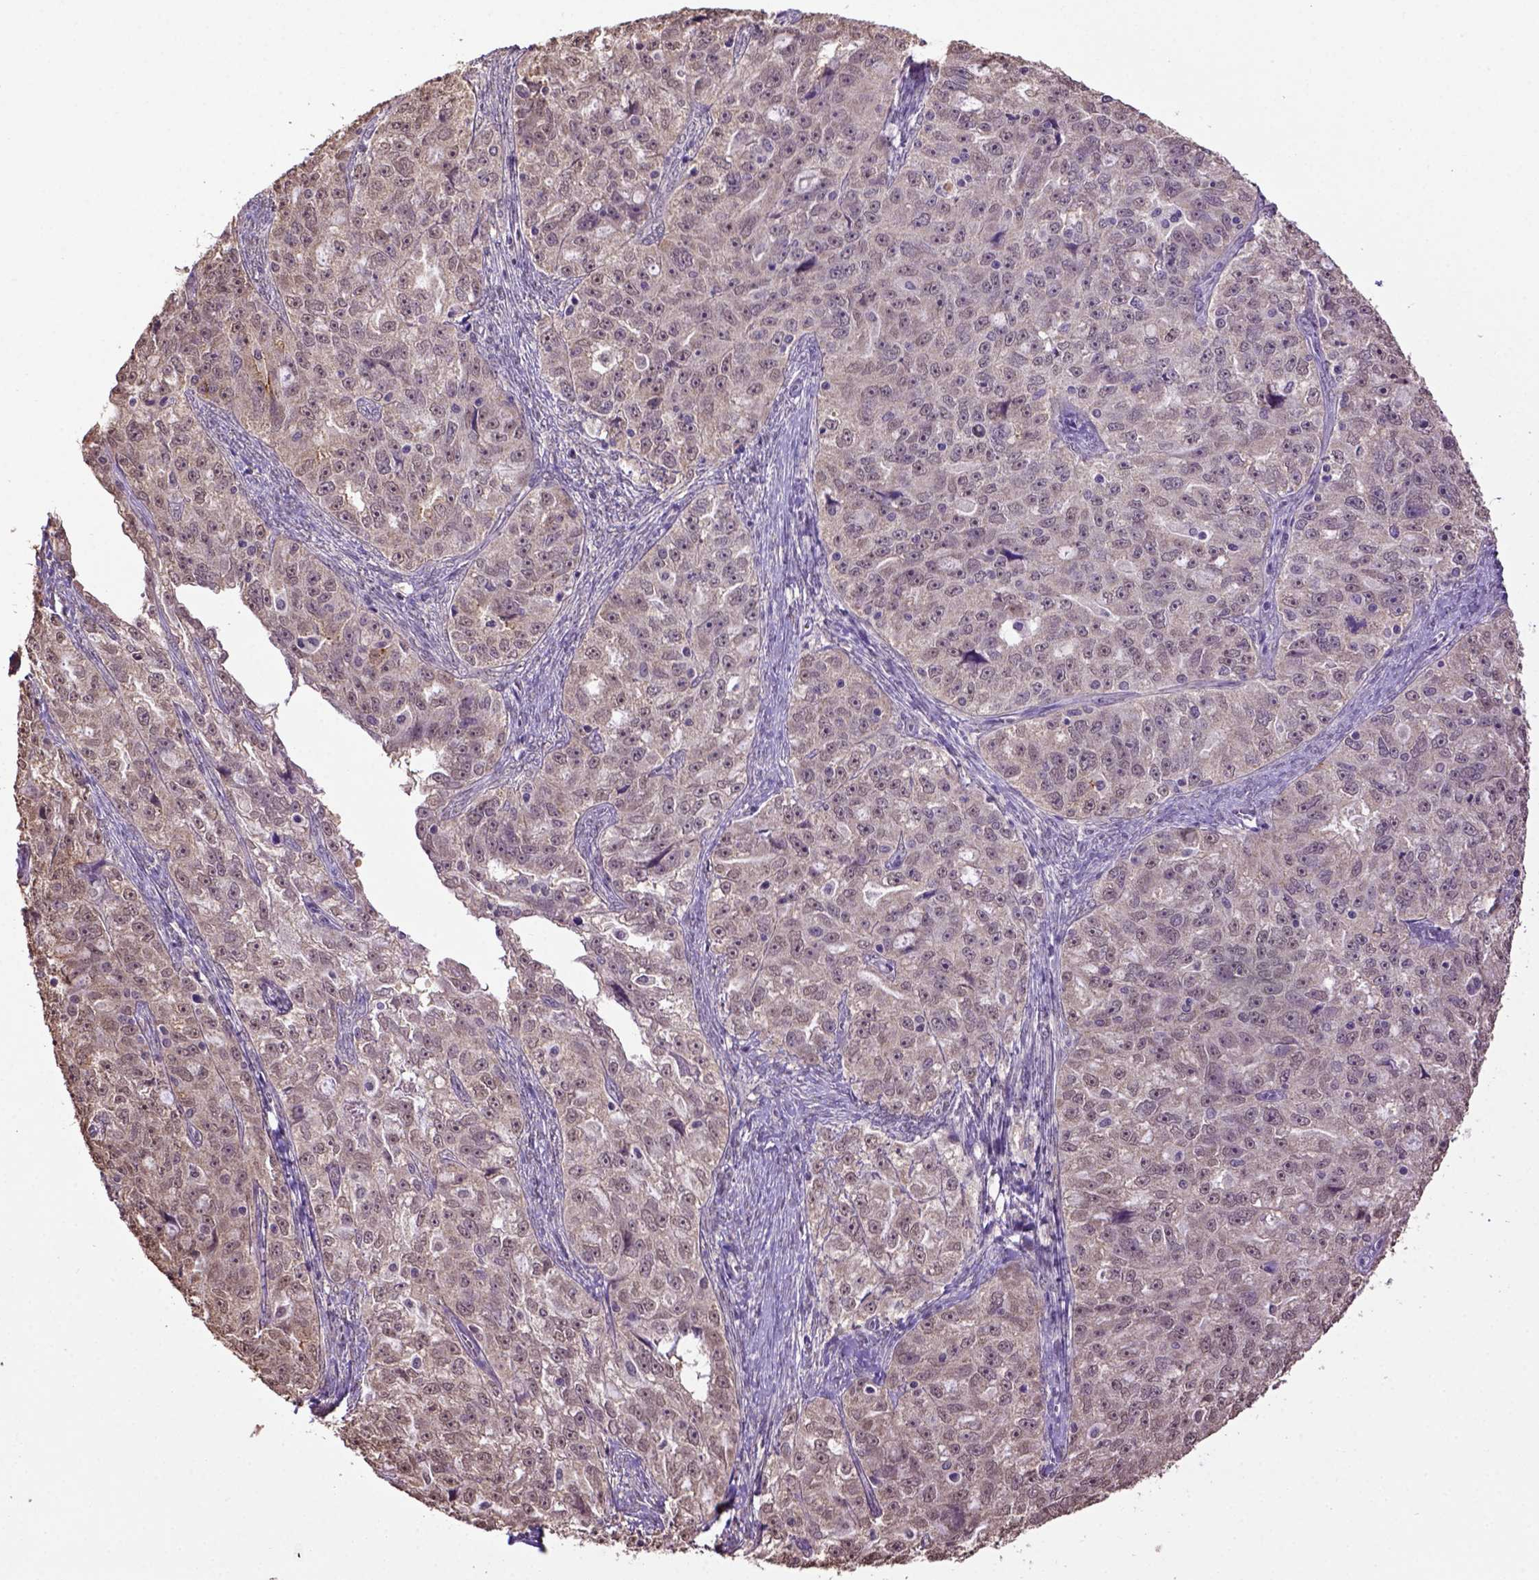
{"staining": {"intensity": "weak", "quantity": "<25%", "location": "cytoplasmic/membranous"}, "tissue": "ovarian cancer", "cell_type": "Tumor cells", "image_type": "cancer", "snomed": [{"axis": "morphology", "description": "Cystadenocarcinoma, serous, NOS"}, {"axis": "topography", "description": "Ovary"}], "caption": "An image of human serous cystadenocarcinoma (ovarian) is negative for staining in tumor cells.", "gene": "WDR17", "patient": {"sex": "female", "age": 51}}